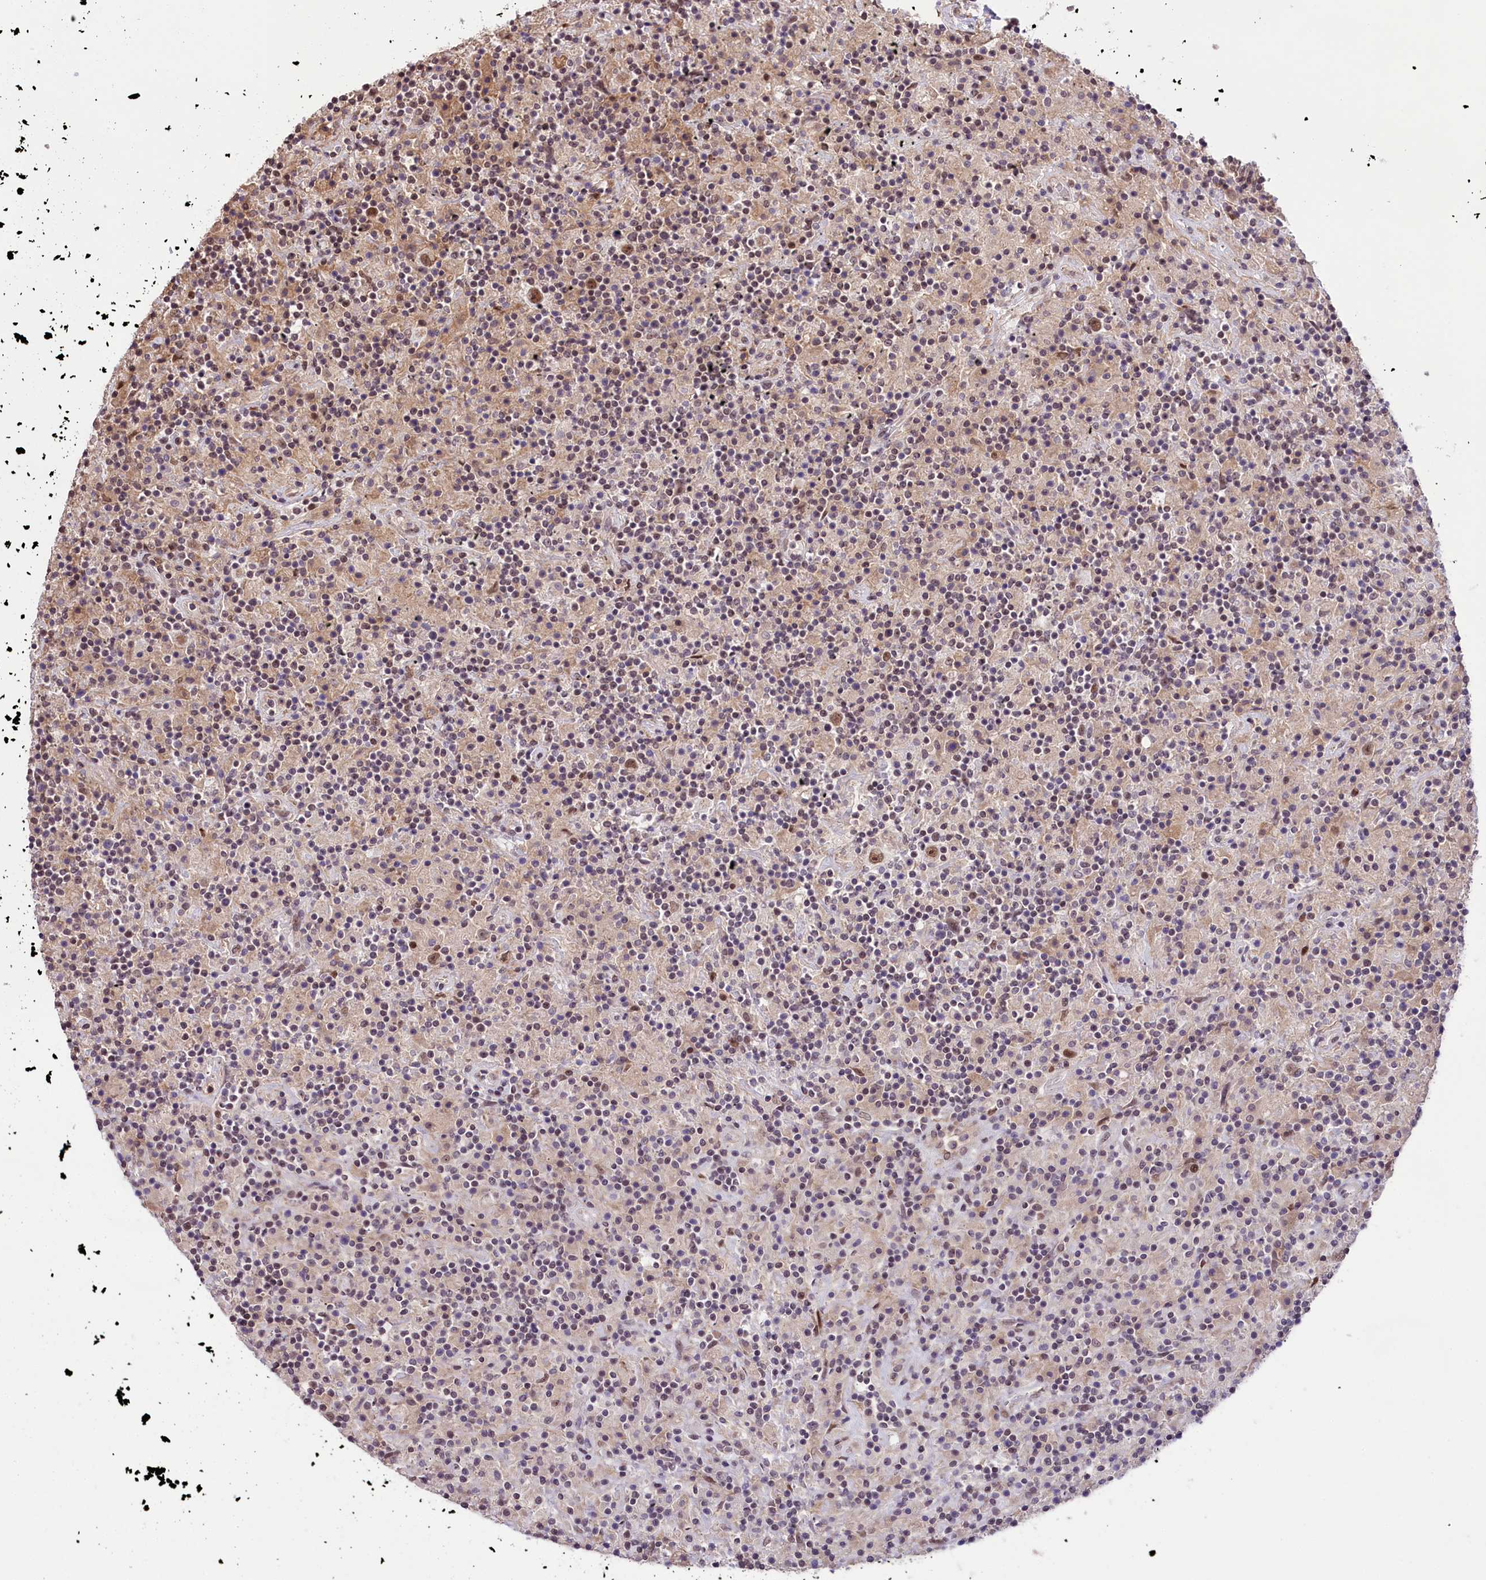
{"staining": {"intensity": "moderate", "quantity": ">75%", "location": "nuclear"}, "tissue": "lymphoma", "cell_type": "Tumor cells", "image_type": "cancer", "snomed": [{"axis": "morphology", "description": "Hodgkin's disease, NOS"}, {"axis": "topography", "description": "Lymph node"}], "caption": "A histopathology image of lymphoma stained for a protein reveals moderate nuclear brown staining in tumor cells.", "gene": "MRPL54", "patient": {"sex": "male", "age": 70}}